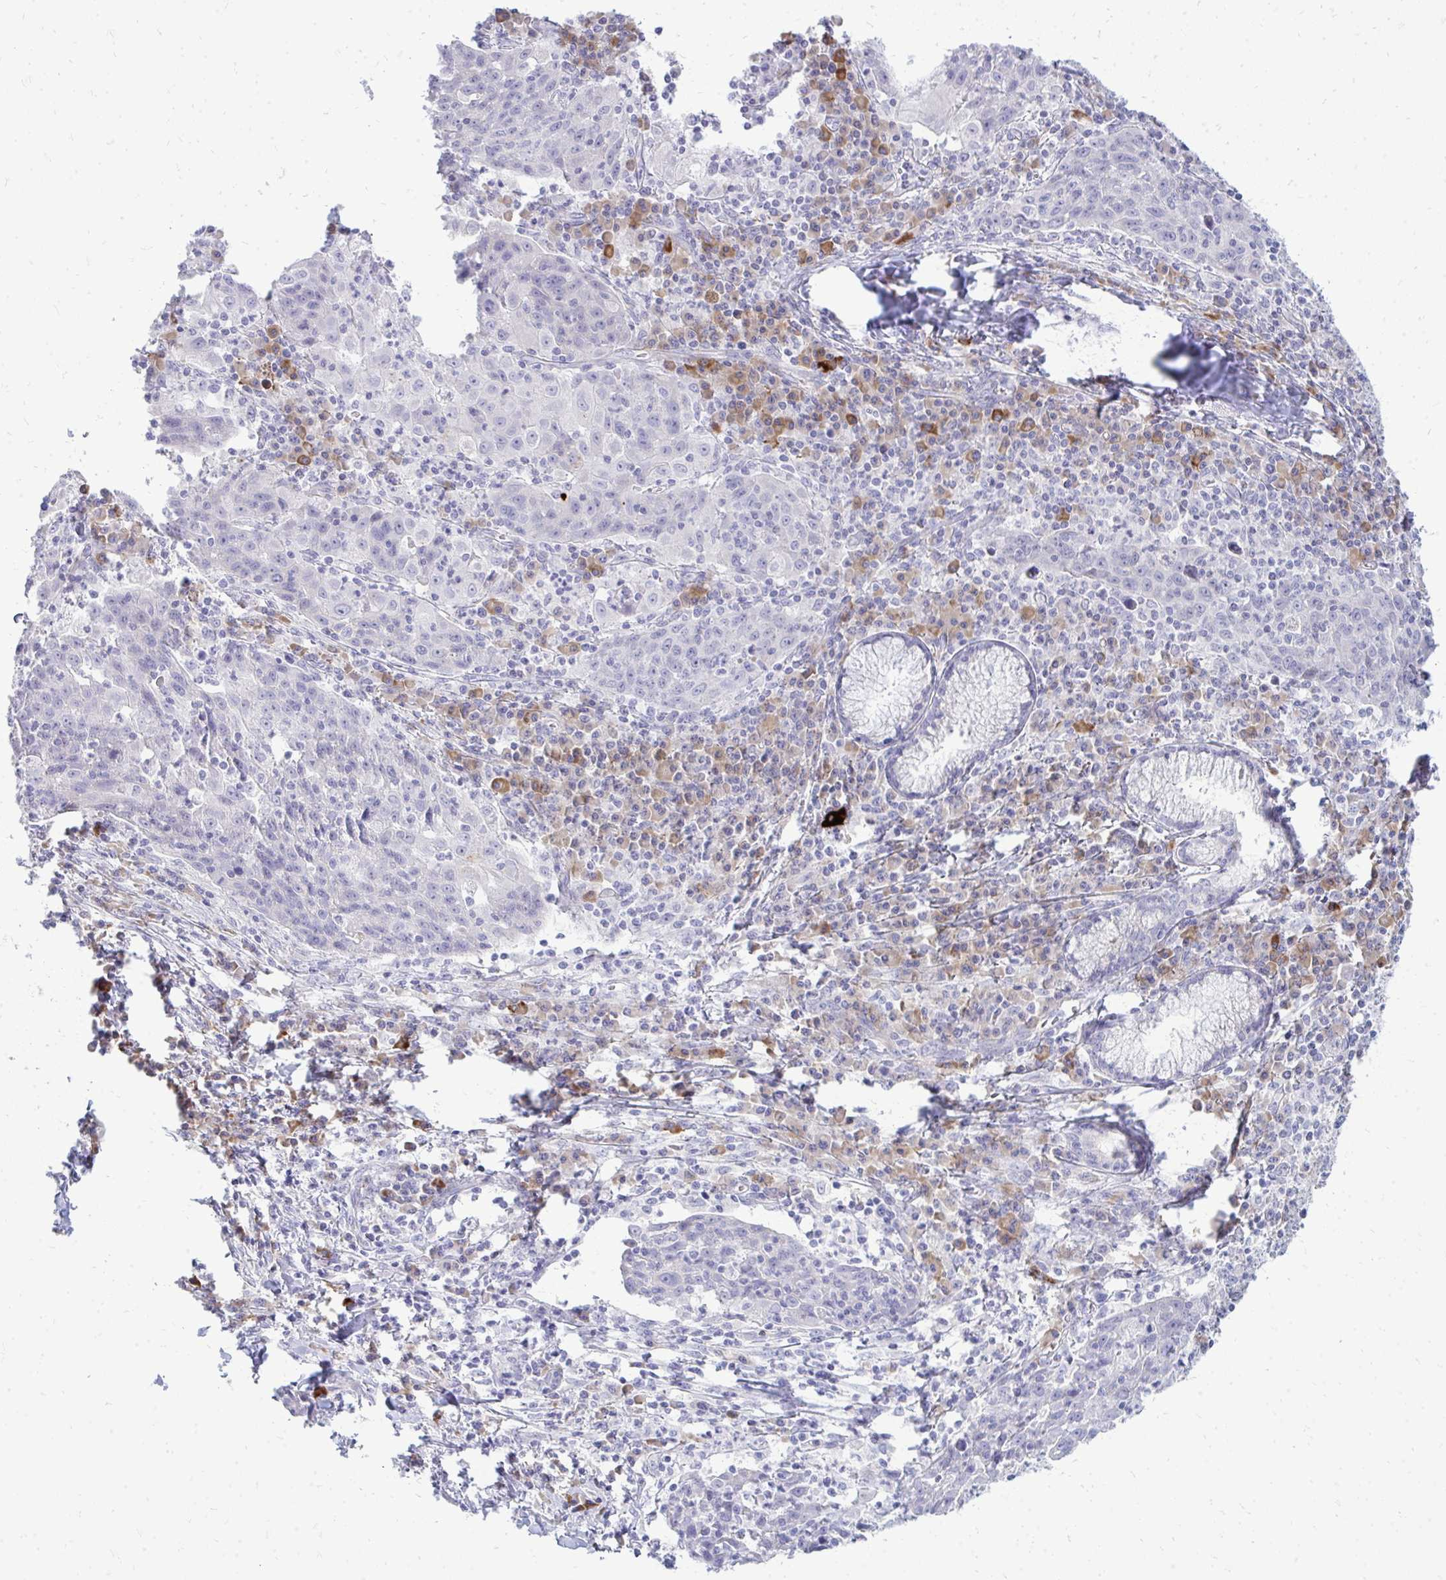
{"staining": {"intensity": "negative", "quantity": "none", "location": "none"}, "tissue": "lung cancer", "cell_type": "Tumor cells", "image_type": "cancer", "snomed": [{"axis": "morphology", "description": "Squamous cell carcinoma, NOS"}, {"axis": "morphology", "description": "Squamous cell carcinoma, metastatic, NOS"}, {"axis": "topography", "description": "Bronchus"}, {"axis": "topography", "description": "Lung"}], "caption": "Tumor cells are negative for protein expression in human lung cancer.", "gene": "TSPEAR", "patient": {"sex": "male", "age": 62}}